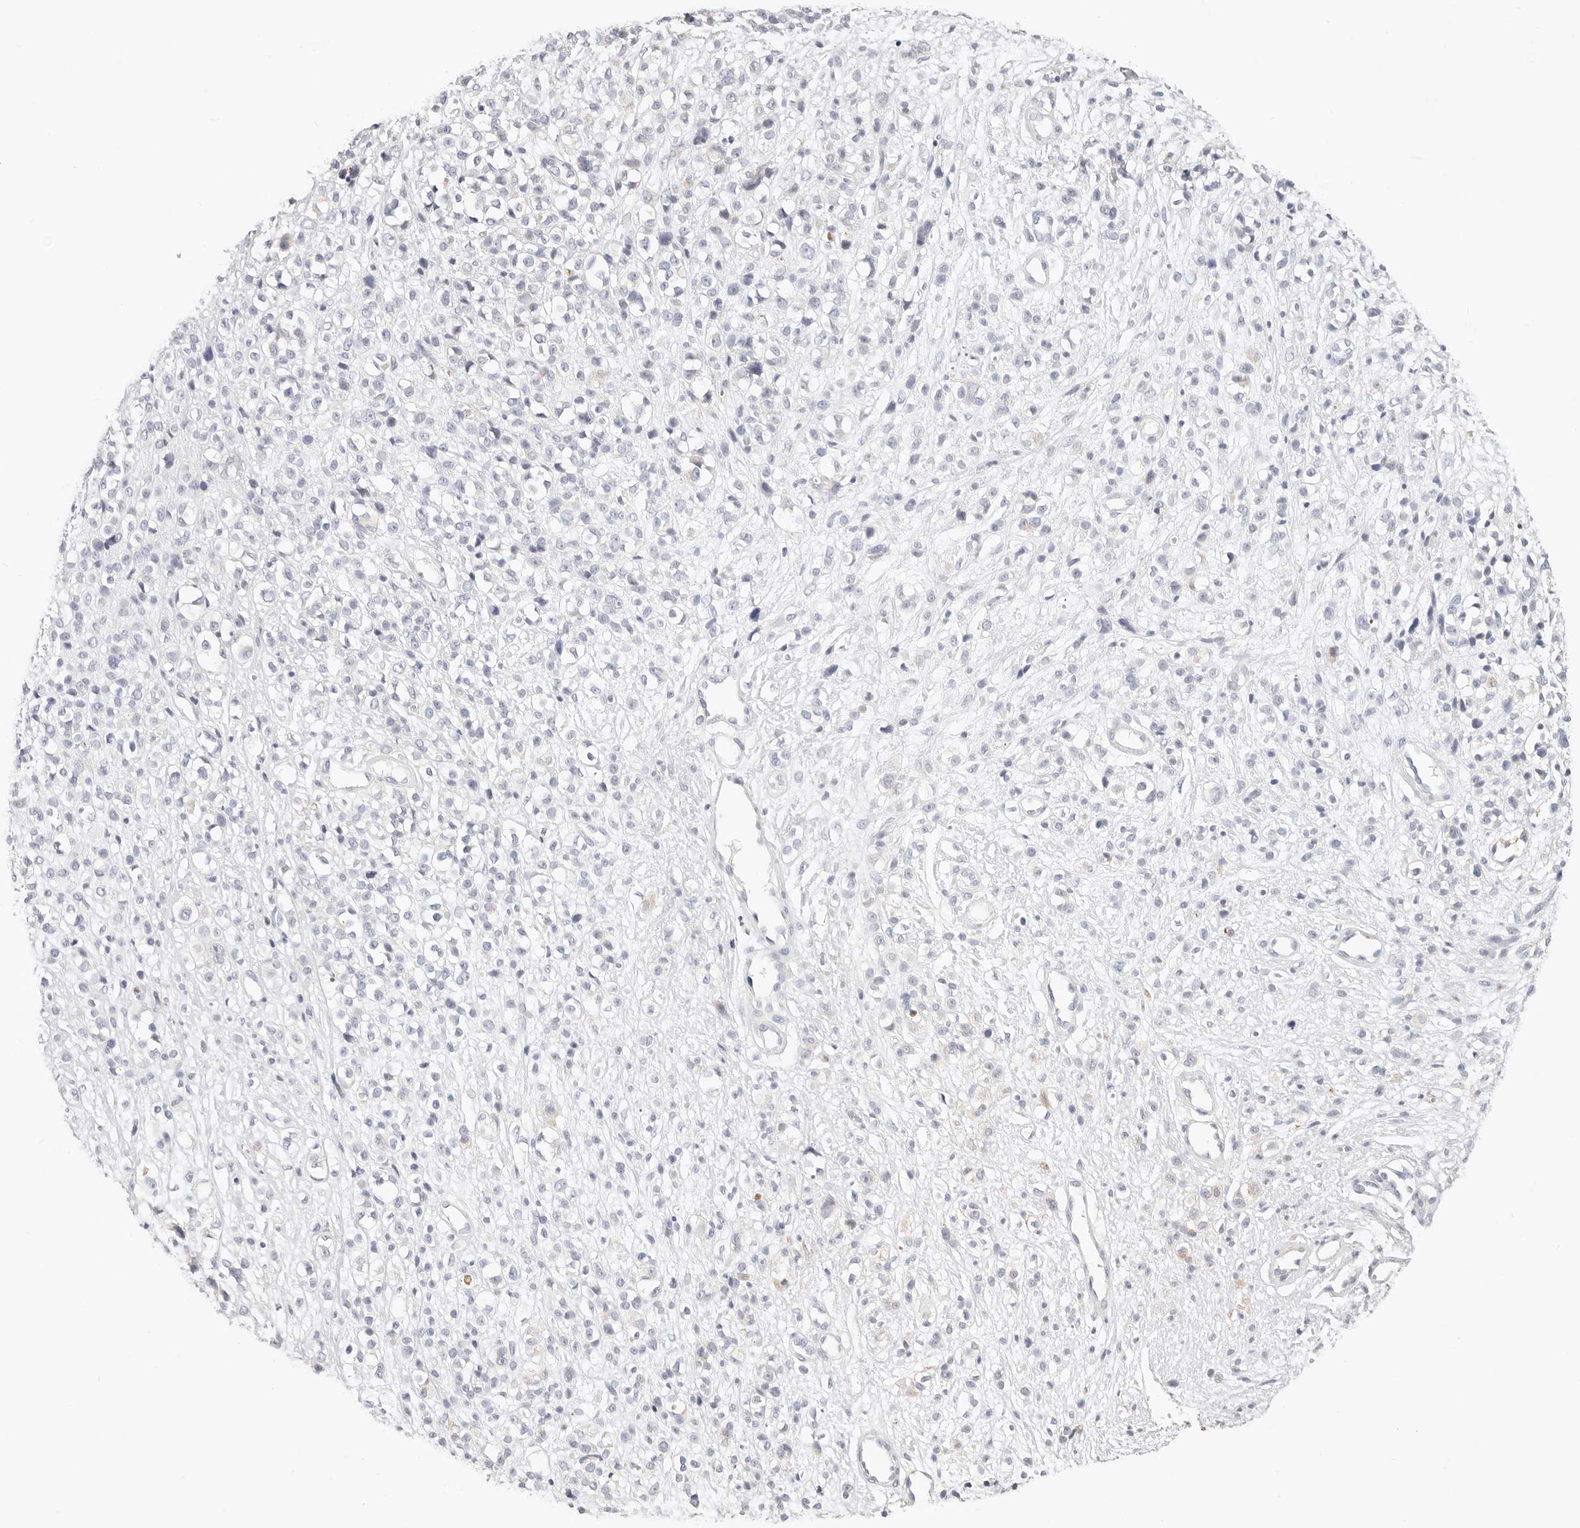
{"staining": {"intensity": "negative", "quantity": "none", "location": "none"}, "tissue": "melanoma", "cell_type": "Tumor cells", "image_type": "cancer", "snomed": [{"axis": "morphology", "description": "Malignant melanoma, NOS"}, {"axis": "topography", "description": "Skin"}], "caption": "Tumor cells are negative for brown protein staining in malignant melanoma.", "gene": "ACOX1", "patient": {"sex": "female", "age": 55}}